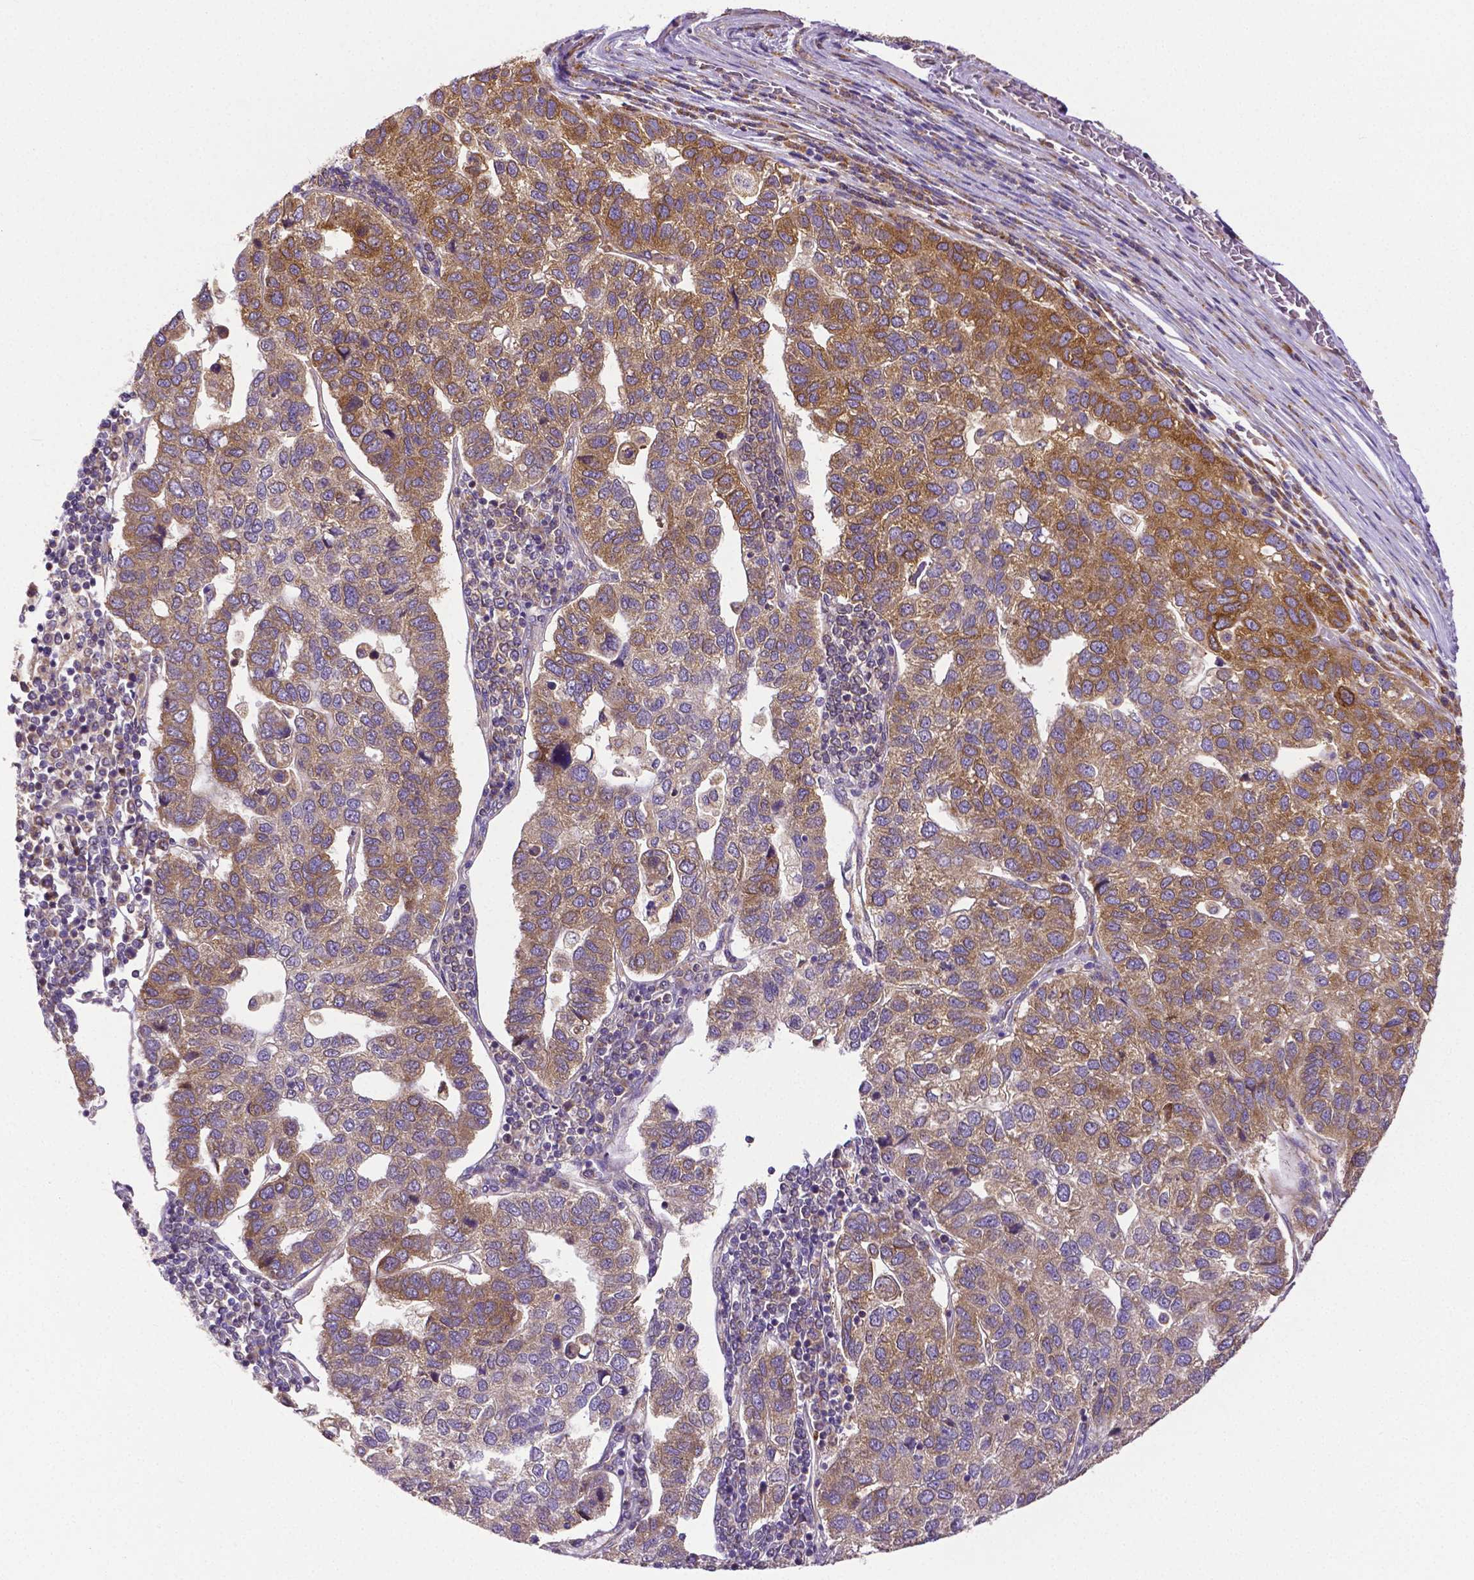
{"staining": {"intensity": "moderate", "quantity": "25%-75%", "location": "cytoplasmic/membranous"}, "tissue": "pancreatic cancer", "cell_type": "Tumor cells", "image_type": "cancer", "snomed": [{"axis": "morphology", "description": "Adenocarcinoma, NOS"}, {"axis": "topography", "description": "Pancreas"}], "caption": "Pancreatic cancer stained for a protein shows moderate cytoplasmic/membranous positivity in tumor cells. (Stains: DAB in brown, nuclei in blue, Microscopy: brightfield microscopy at high magnification).", "gene": "DICER1", "patient": {"sex": "female", "age": 61}}